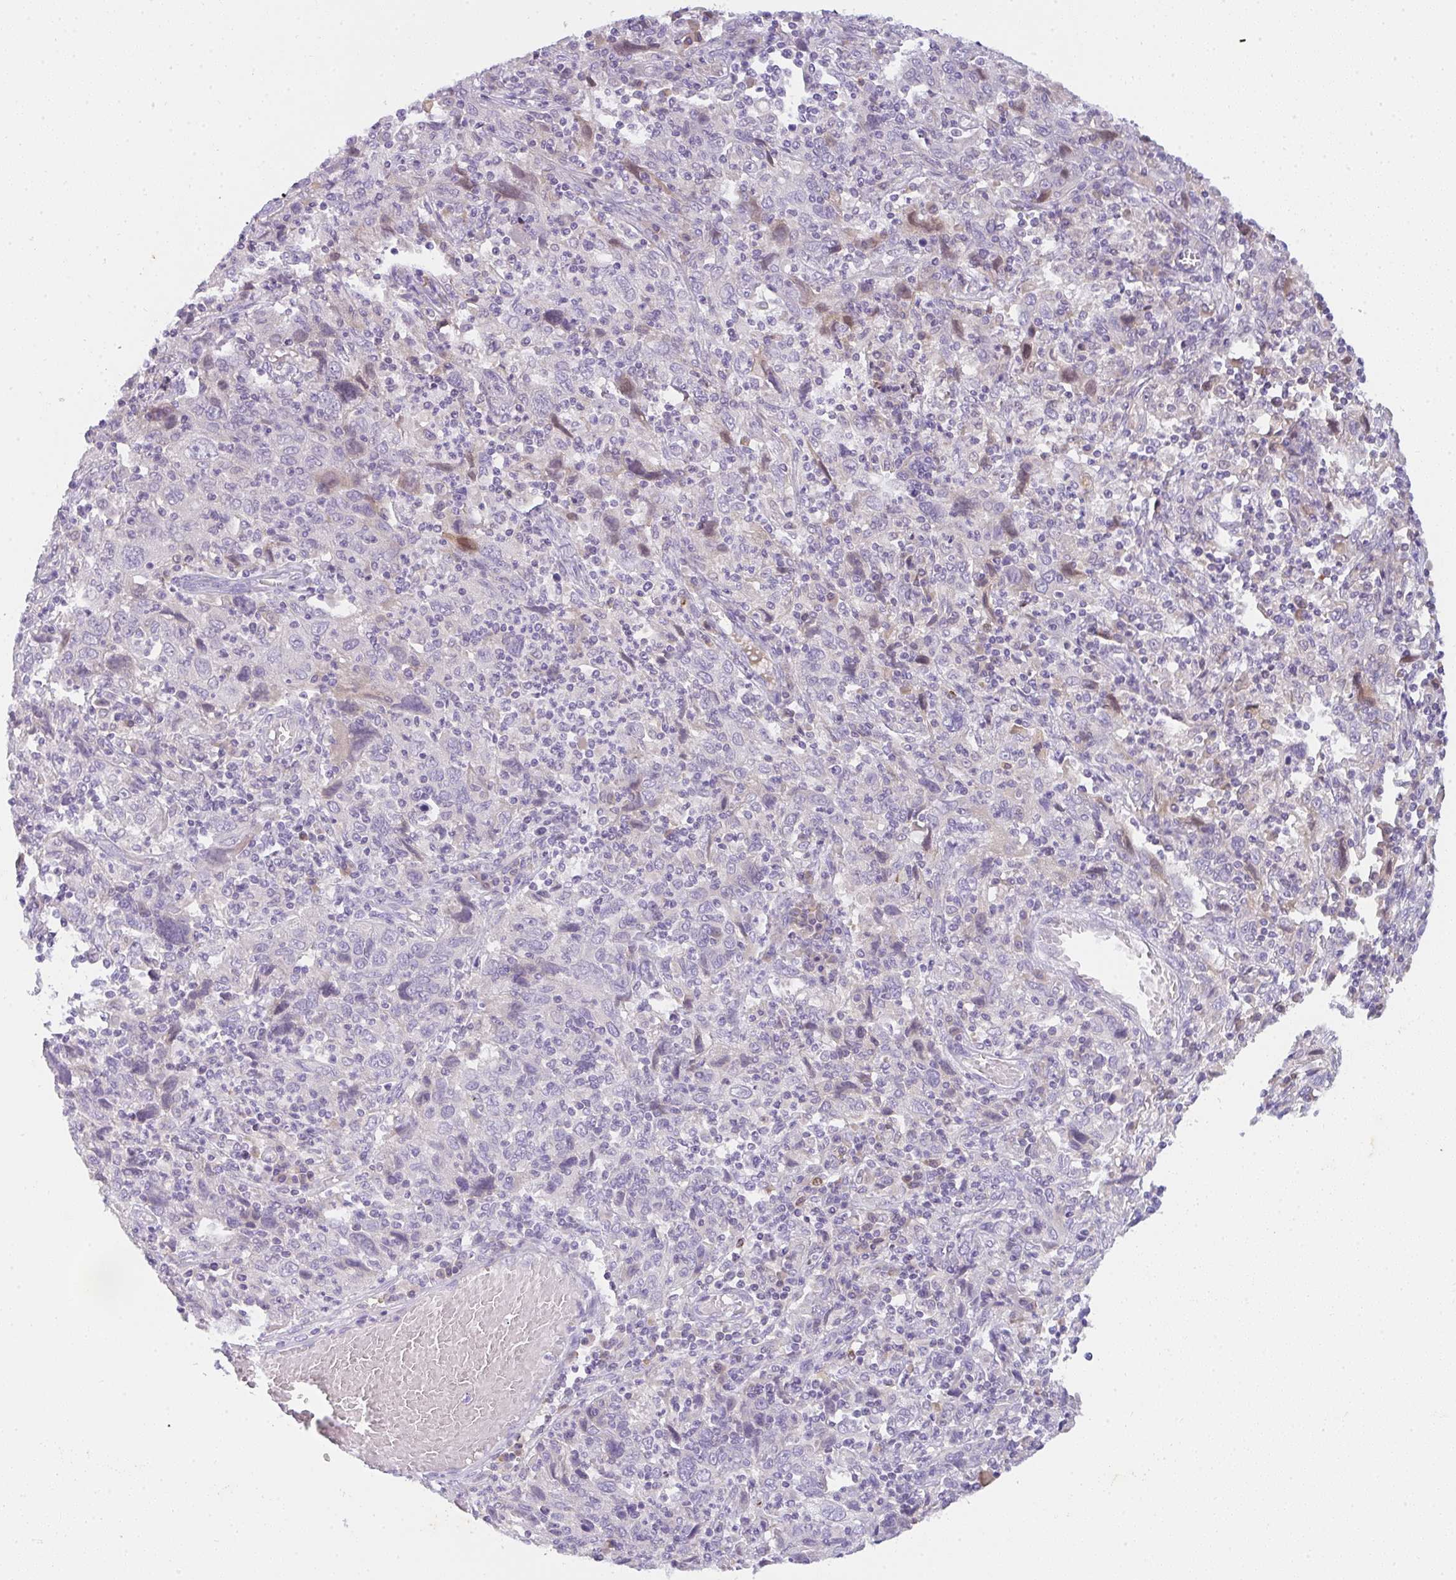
{"staining": {"intensity": "weak", "quantity": "<25%", "location": "cytoplasmic/membranous"}, "tissue": "cervical cancer", "cell_type": "Tumor cells", "image_type": "cancer", "snomed": [{"axis": "morphology", "description": "Squamous cell carcinoma, NOS"}, {"axis": "topography", "description": "Cervix"}], "caption": "An immunohistochemistry image of cervical squamous cell carcinoma is shown. There is no staining in tumor cells of cervical squamous cell carcinoma.", "gene": "COX7B", "patient": {"sex": "female", "age": 46}}